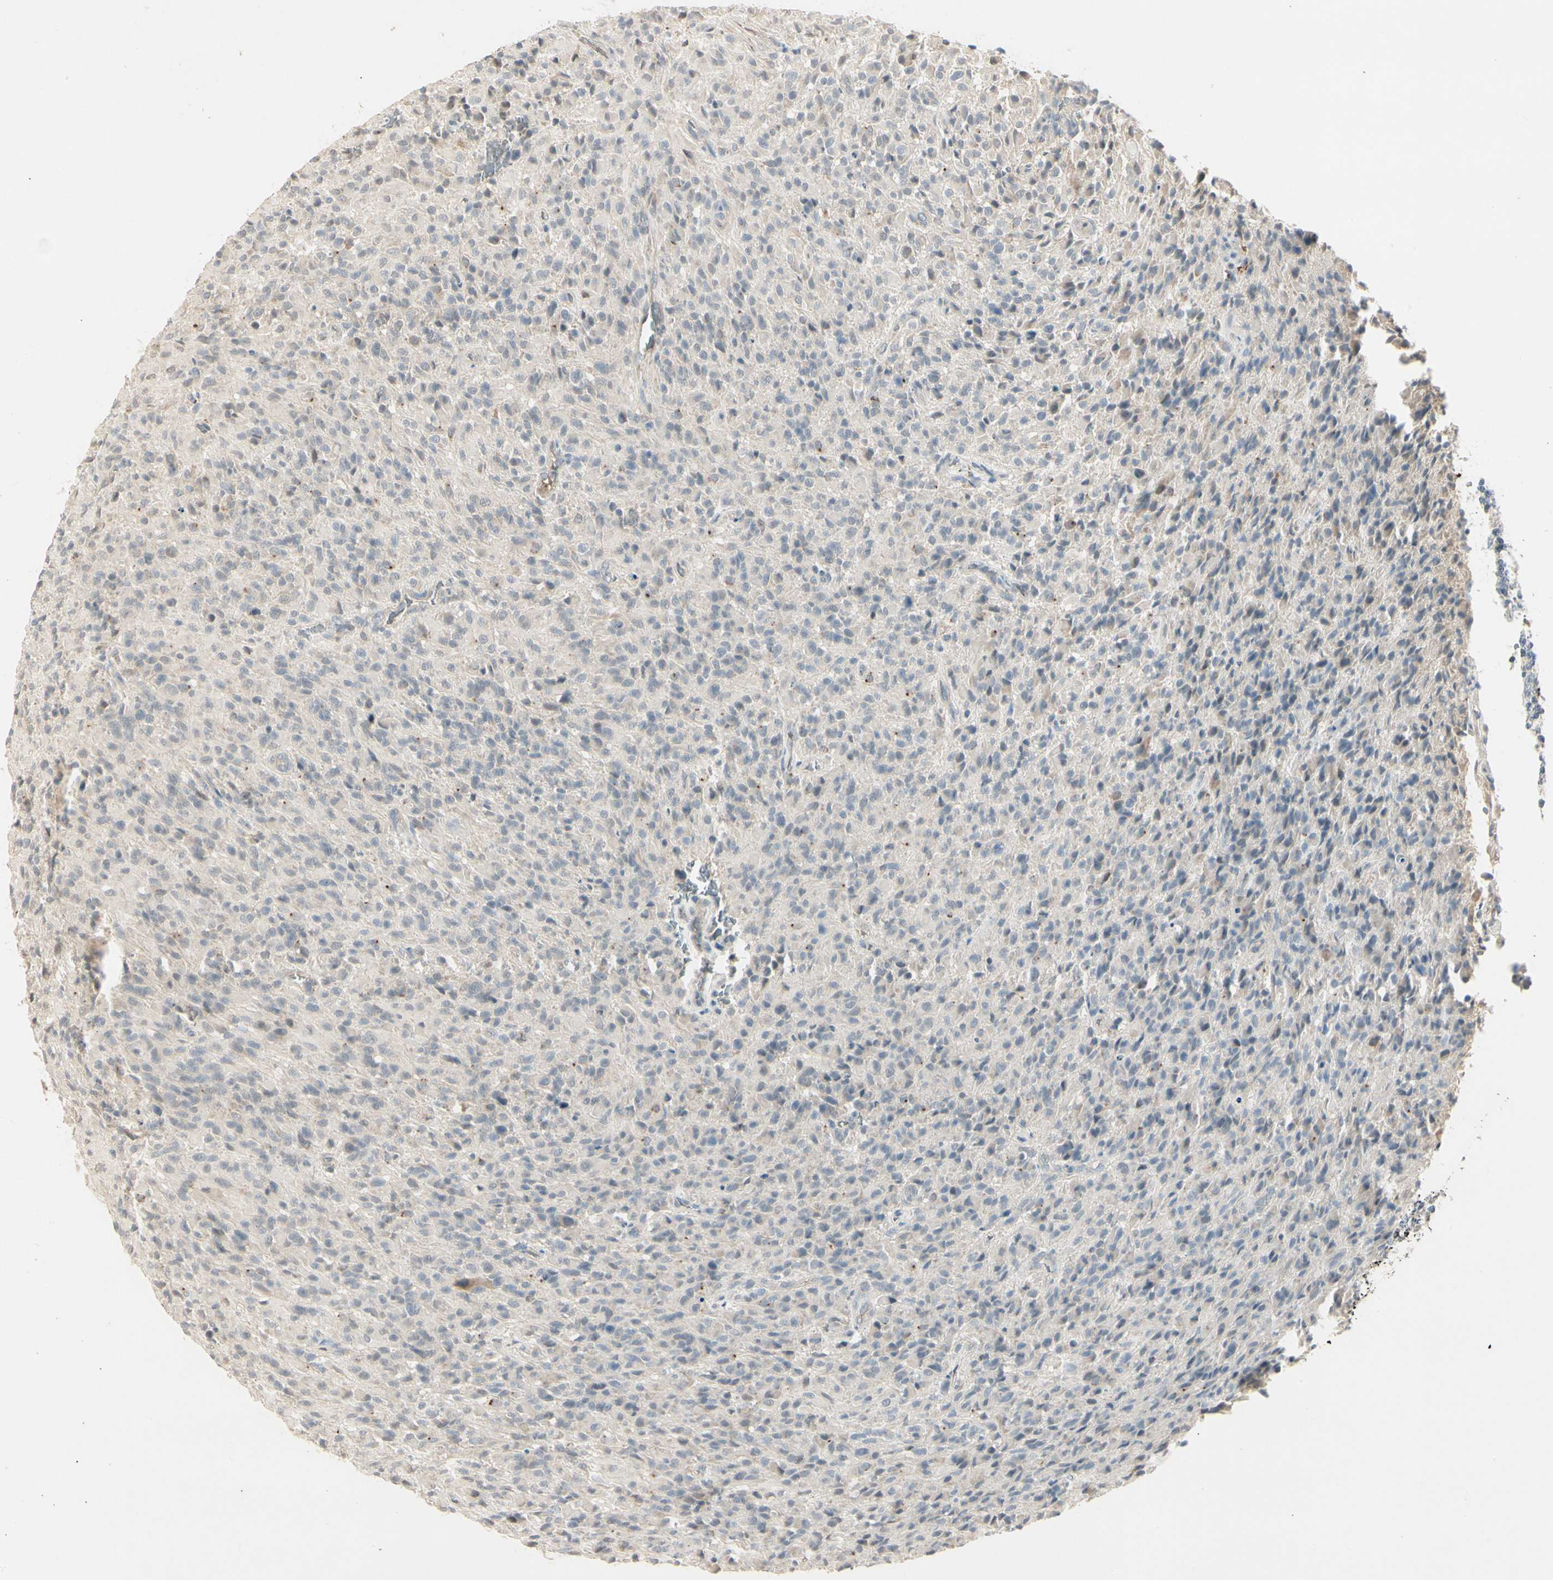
{"staining": {"intensity": "weak", "quantity": "<25%", "location": "cytoplasmic/membranous"}, "tissue": "glioma", "cell_type": "Tumor cells", "image_type": "cancer", "snomed": [{"axis": "morphology", "description": "Glioma, malignant, High grade"}, {"axis": "topography", "description": "Brain"}], "caption": "Immunohistochemical staining of malignant high-grade glioma exhibits no significant expression in tumor cells.", "gene": "SKIL", "patient": {"sex": "male", "age": 71}}